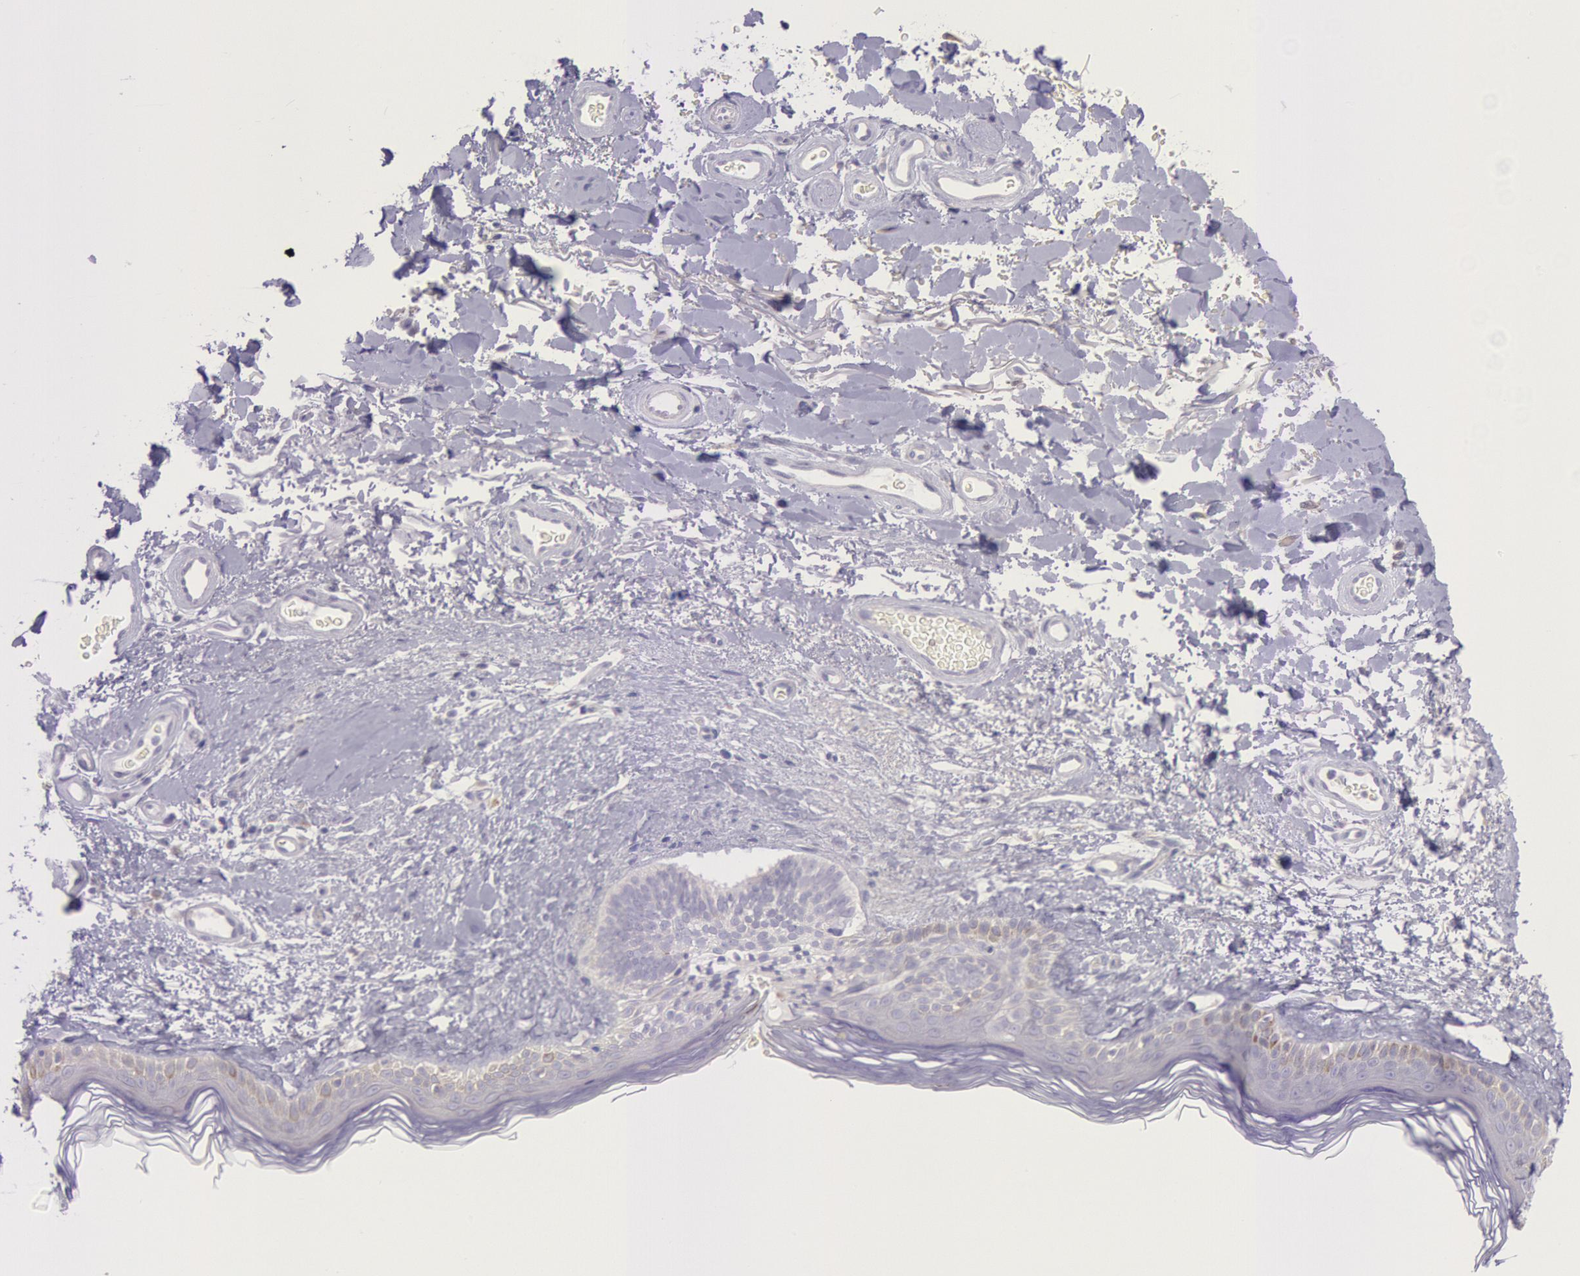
{"staining": {"intensity": "negative", "quantity": "none", "location": "none"}, "tissue": "skin", "cell_type": "Fibroblasts", "image_type": "normal", "snomed": [{"axis": "morphology", "description": "Normal tissue, NOS"}, {"axis": "topography", "description": "Skin"}], "caption": "Immunohistochemistry of benign skin reveals no expression in fibroblasts.", "gene": "MYH1", "patient": {"sex": "male", "age": 63}}